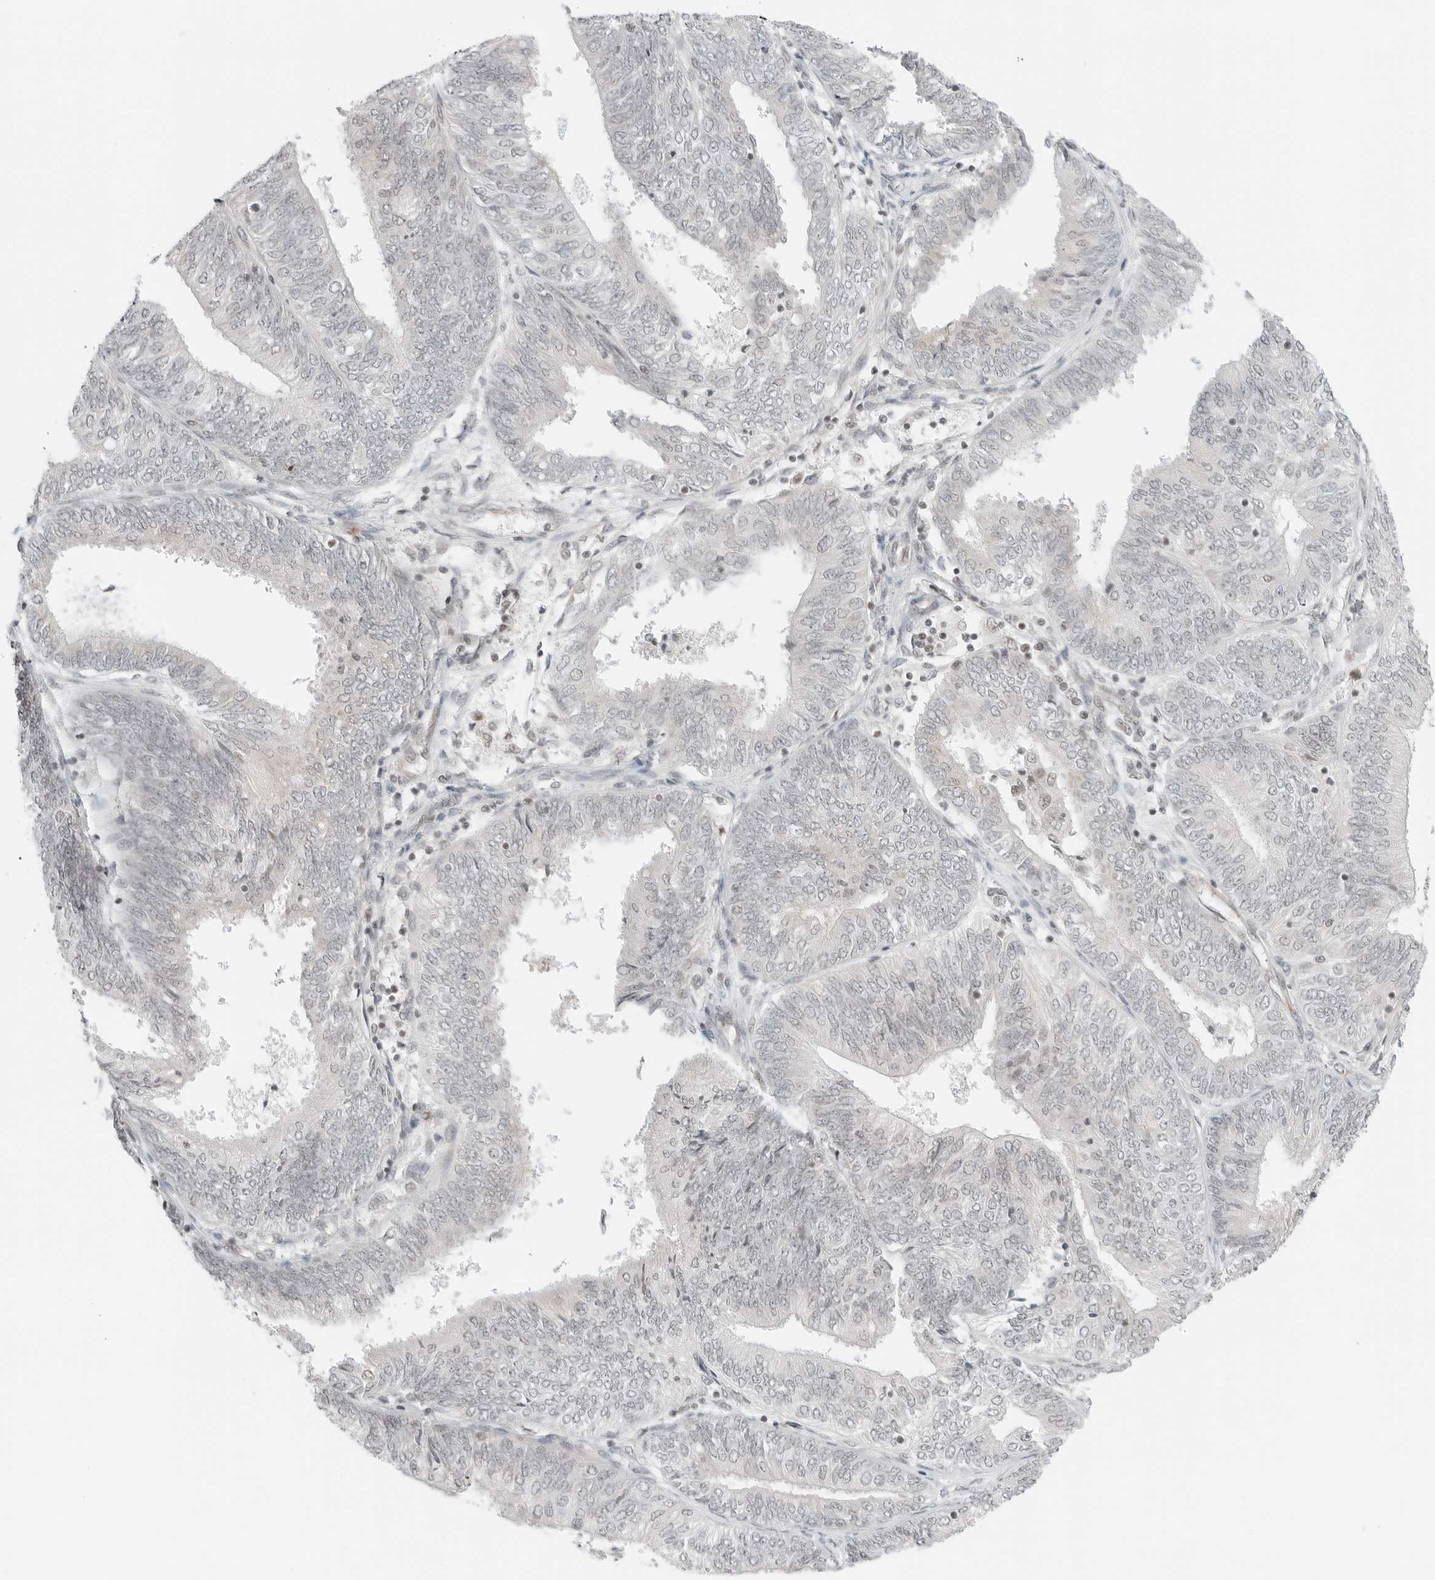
{"staining": {"intensity": "negative", "quantity": "none", "location": "none"}, "tissue": "endometrial cancer", "cell_type": "Tumor cells", "image_type": "cancer", "snomed": [{"axis": "morphology", "description": "Adenocarcinoma, NOS"}, {"axis": "topography", "description": "Endometrium"}], "caption": "Human endometrial cancer stained for a protein using IHC displays no positivity in tumor cells.", "gene": "CRTC2", "patient": {"sex": "female", "age": 58}}